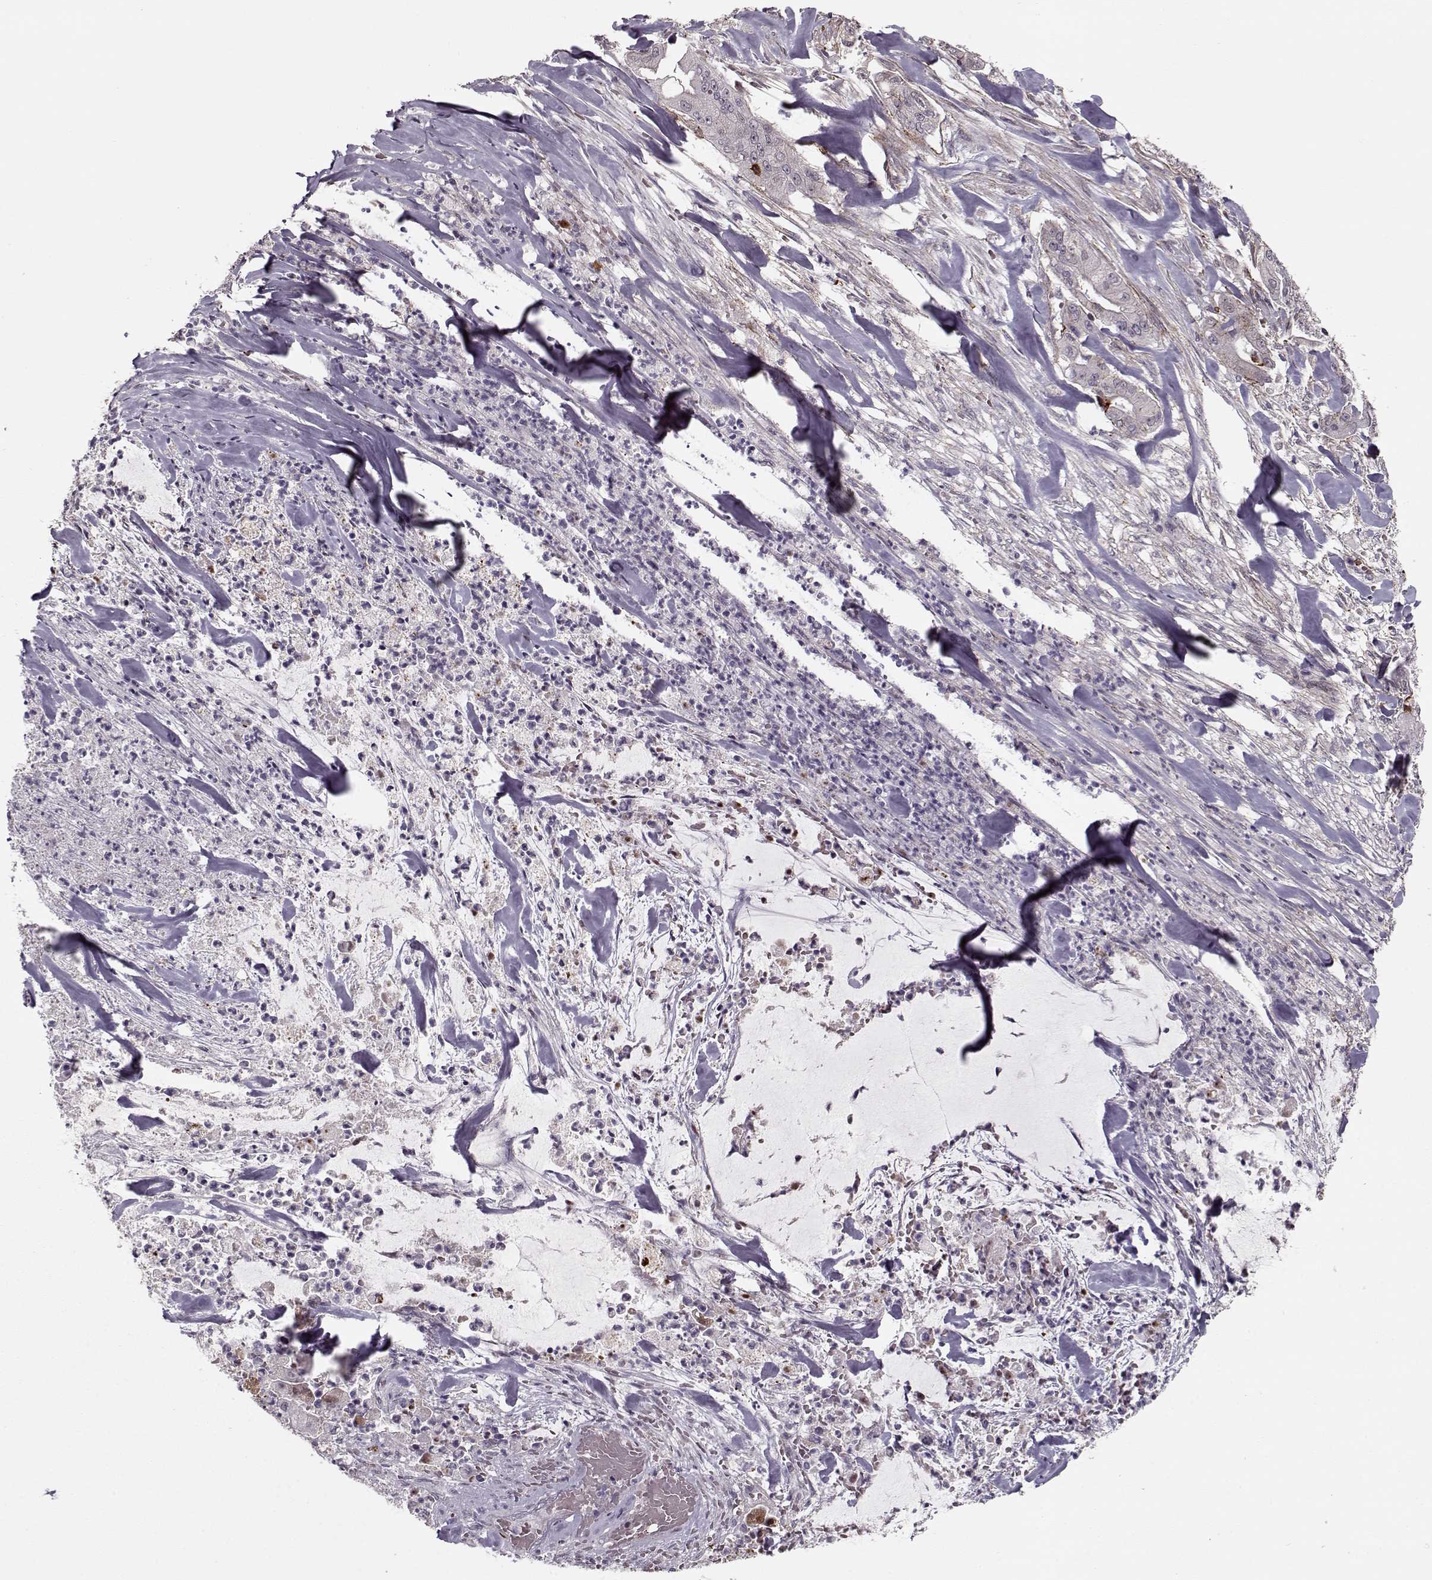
{"staining": {"intensity": "negative", "quantity": "none", "location": "none"}, "tissue": "pancreatic cancer", "cell_type": "Tumor cells", "image_type": "cancer", "snomed": [{"axis": "morphology", "description": "Normal tissue, NOS"}, {"axis": "morphology", "description": "Inflammation, NOS"}, {"axis": "morphology", "description": "Adenocarcinoma, NOS"}, {"axis": "topography", "description": "Pancreas"}], "caption": "Immunohistochemistry image of neoplastic tissue: human pancreatic cancer (adenocarcinoma) stained with DAB (3,3'-diaminobenzidine) shows no significant protein staining in tumor cells.", "gene": "DNAI3", "patient": {"sex": "male", "age": 57}}